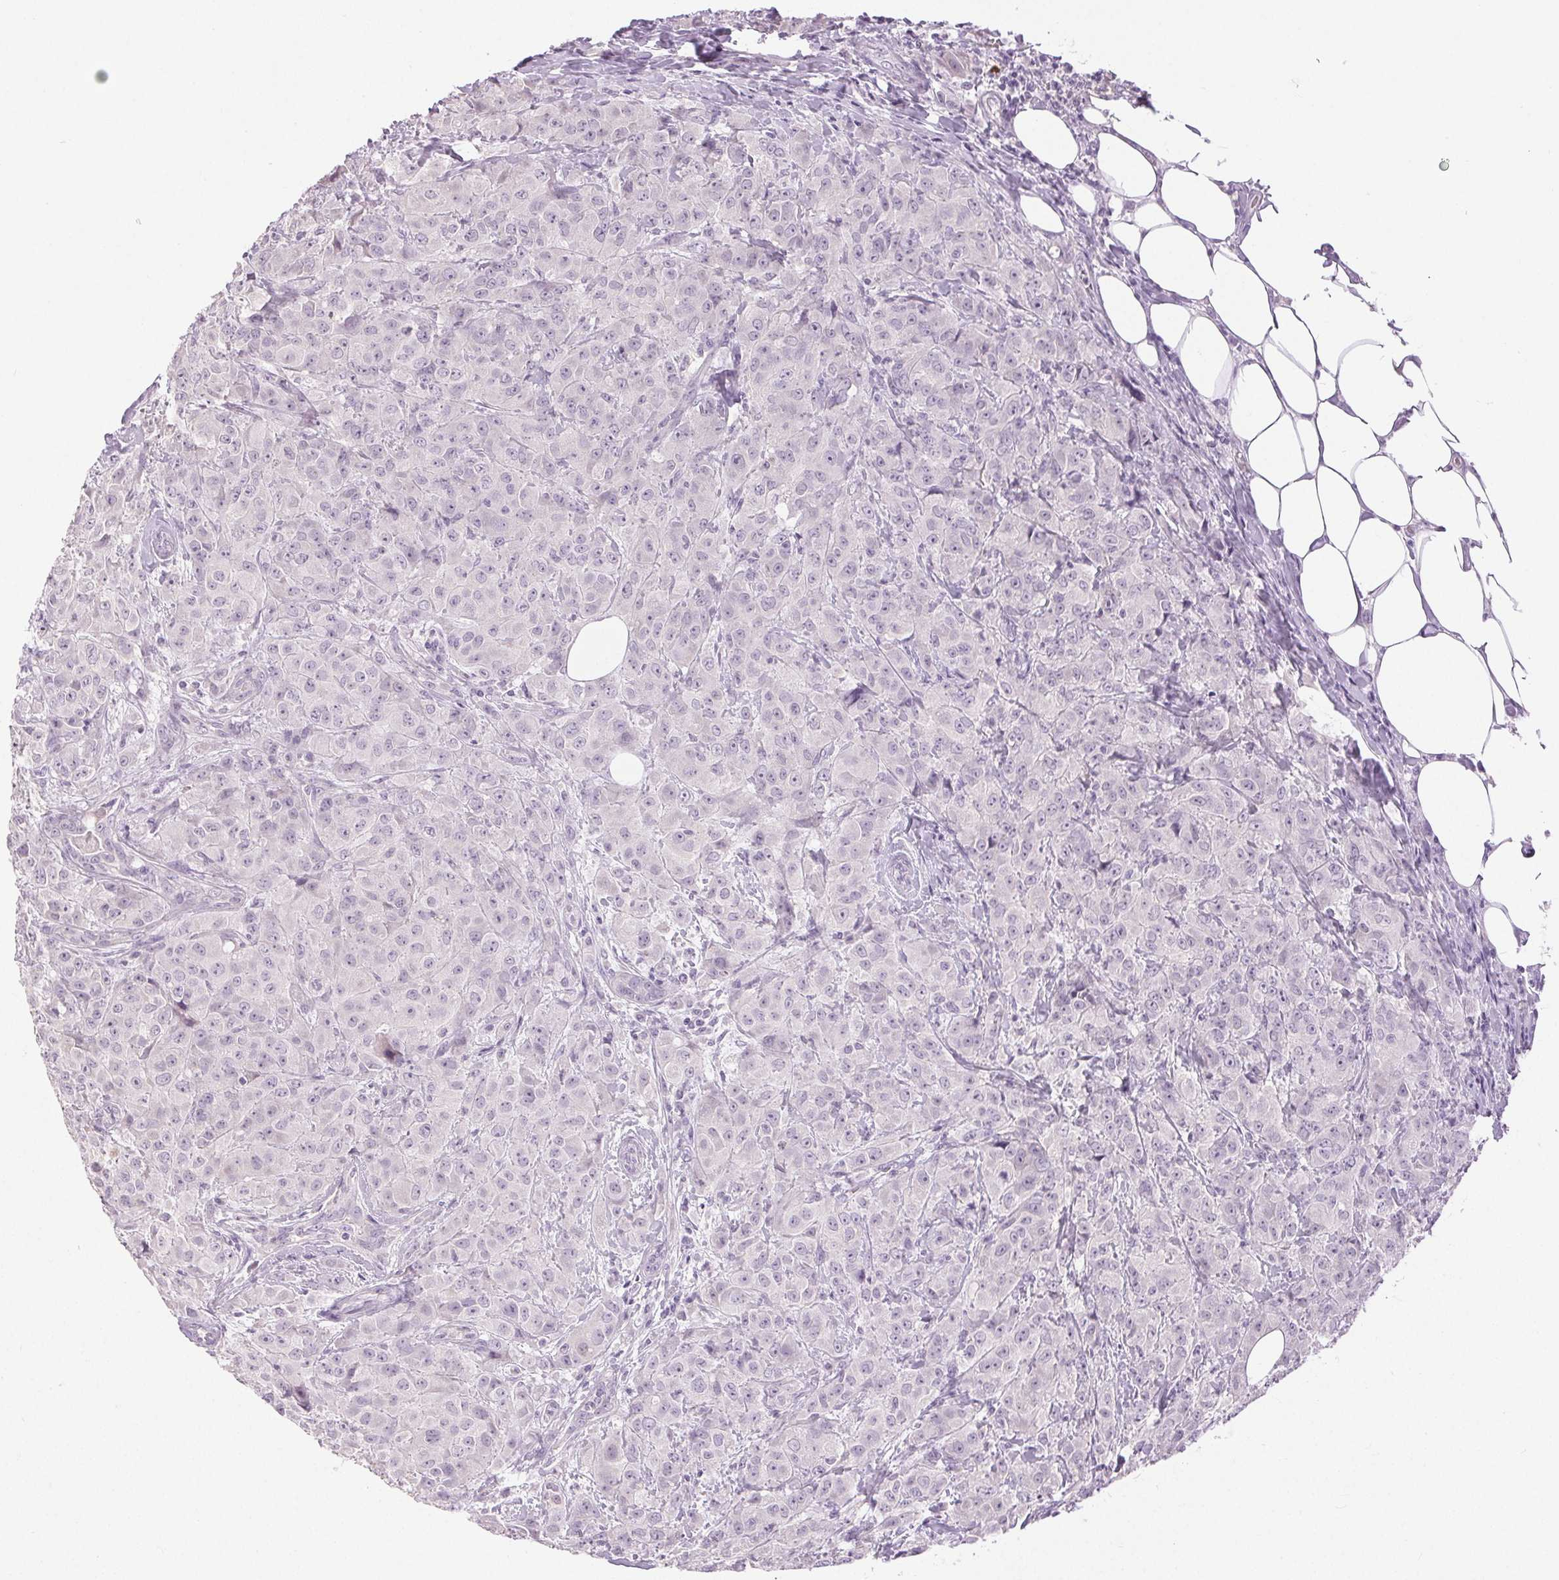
{"staining": {"intensity": "negative", "quantity": "none", "location": "none"}, "tissue": "breast cancer", "cell_type": "Tumor cells", "image_type": "cancer", "snomed": [{"axis": "morphology", "description": "Normal tissue, NOS"}, {"axis": "morphology", "description": "Duct carcinoma"}, {"axis": "topography", "description": "Breast"}], "caption": "Tumor cells show no significant protein expression in breast cancer.", "gene": "DSG3", "patient": {"sex": "female", "age": 43}}